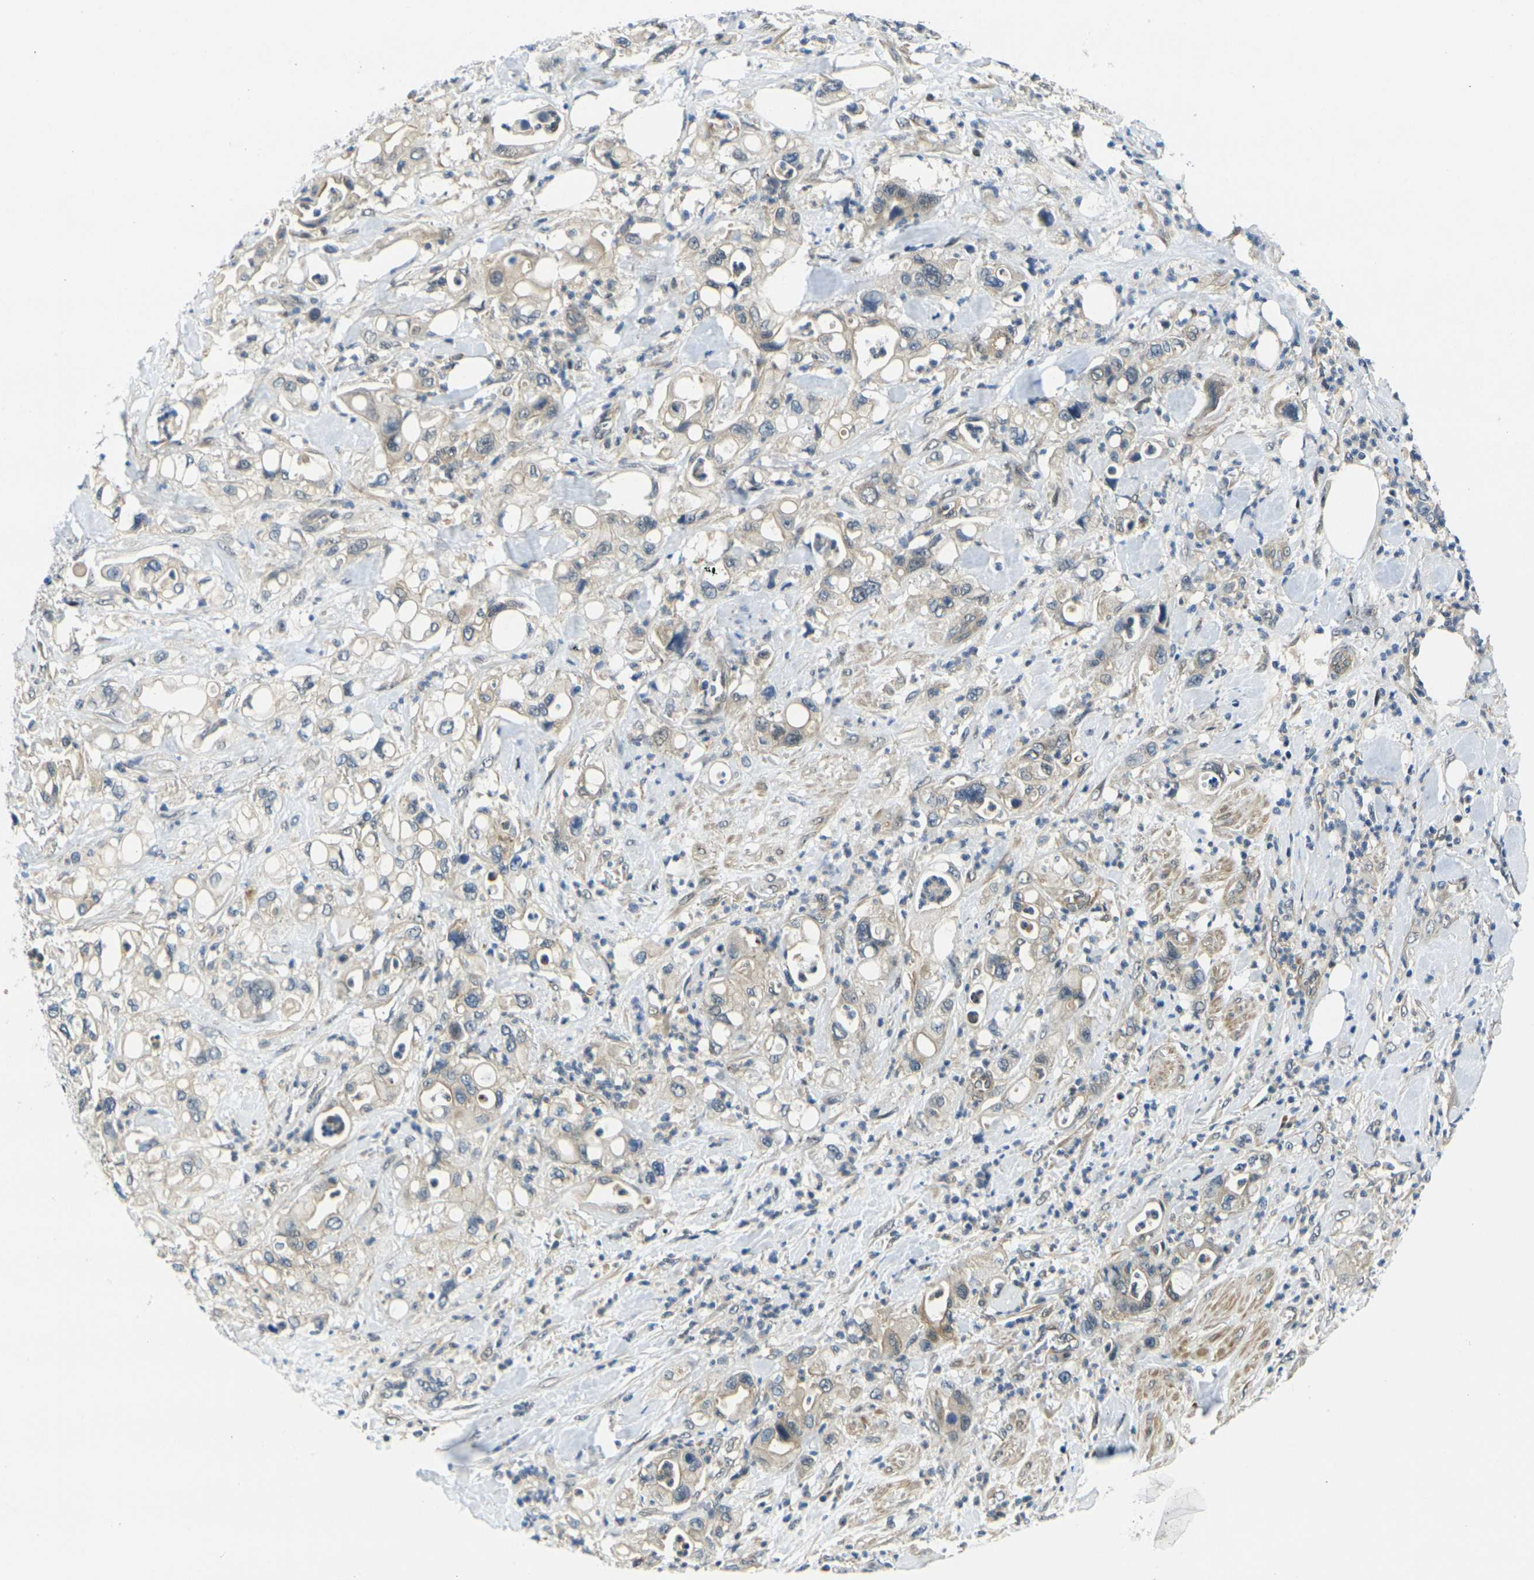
{"staining": {"intensity": "weak", "quantity": "25%-75%", "location": "cytoplasmic/membranous"}, "tissue": "pancreatic cancer", "cell_type": "Tumor cells", "image_type": "cancer", "snomed": [{"axis": "morphology", "description": "Adenocarcinoma, NOS"}, {"axis": "topography", "description": "Pancreas"}], "caption": "Human pancreatic cancer (adenocarcinoma) stained with a brown dye displays weak cytoplasmic/membranous positive expression in approximately 25%-75% of tumor cells.", "gene": "KCTD10", "patient": {"sex": "male", "age": 70}}